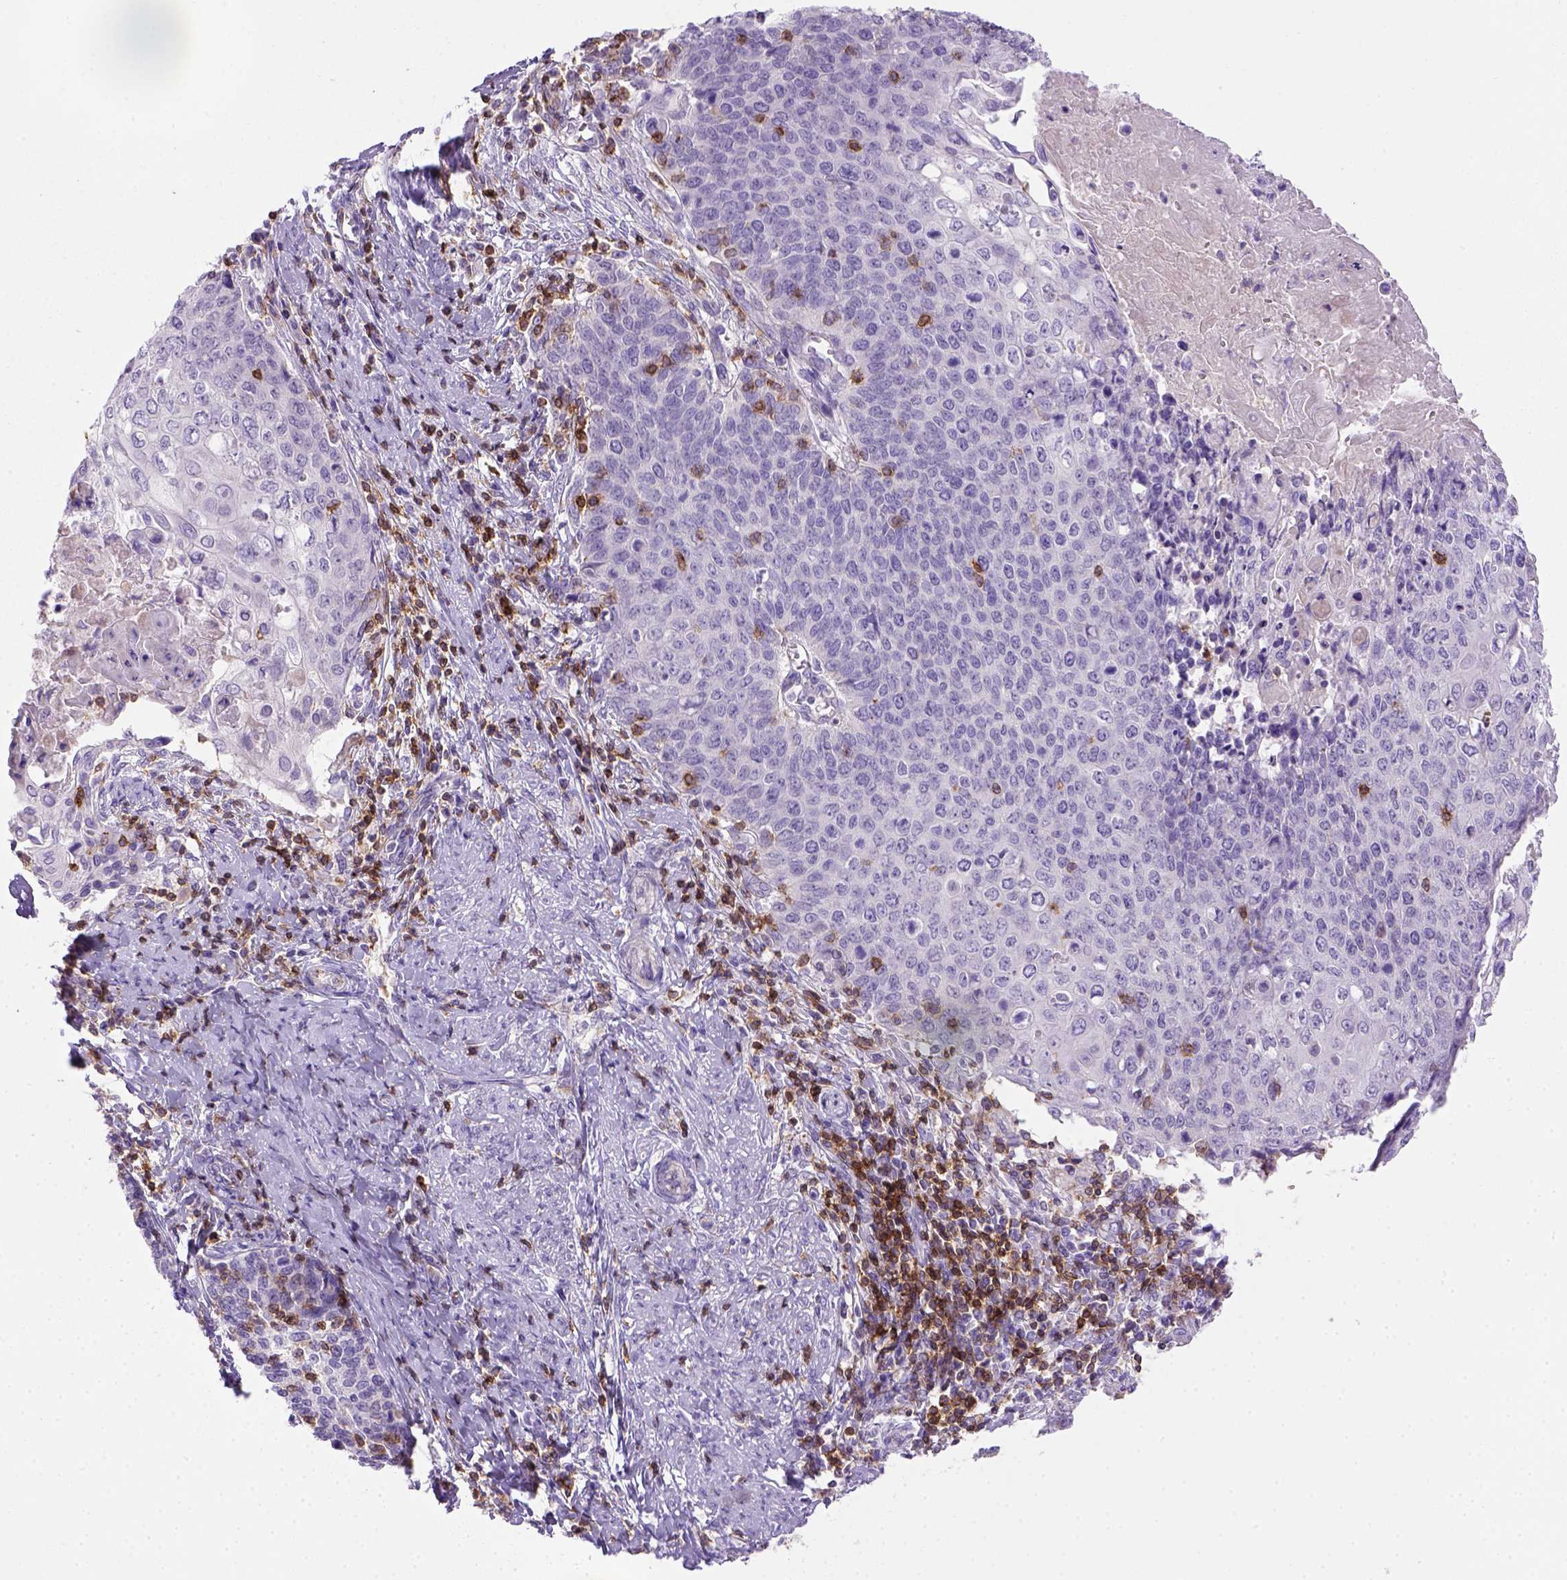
{"staining": {"intensity": "negative", "quantity": "none", "location": "none"}, "tissue": "cervical cancer", "cell_type": "Tumor cells", "image_type": "cancer", "snomed": [{"axis": "morphology", "description": "Squamous cell carcinoma, NOS"}, {"axis": "topography", "description": "Cervix"}], "caption": "Immunohistochemical staining of human squamous cell carcinoma (cervical) demonstrates no significant staining in tumor cells. (Immunohistochemistry, brightfield microscopy, high magnification).", "gene": "CD3E", "patient": {"sex": "female", "age": 39}}